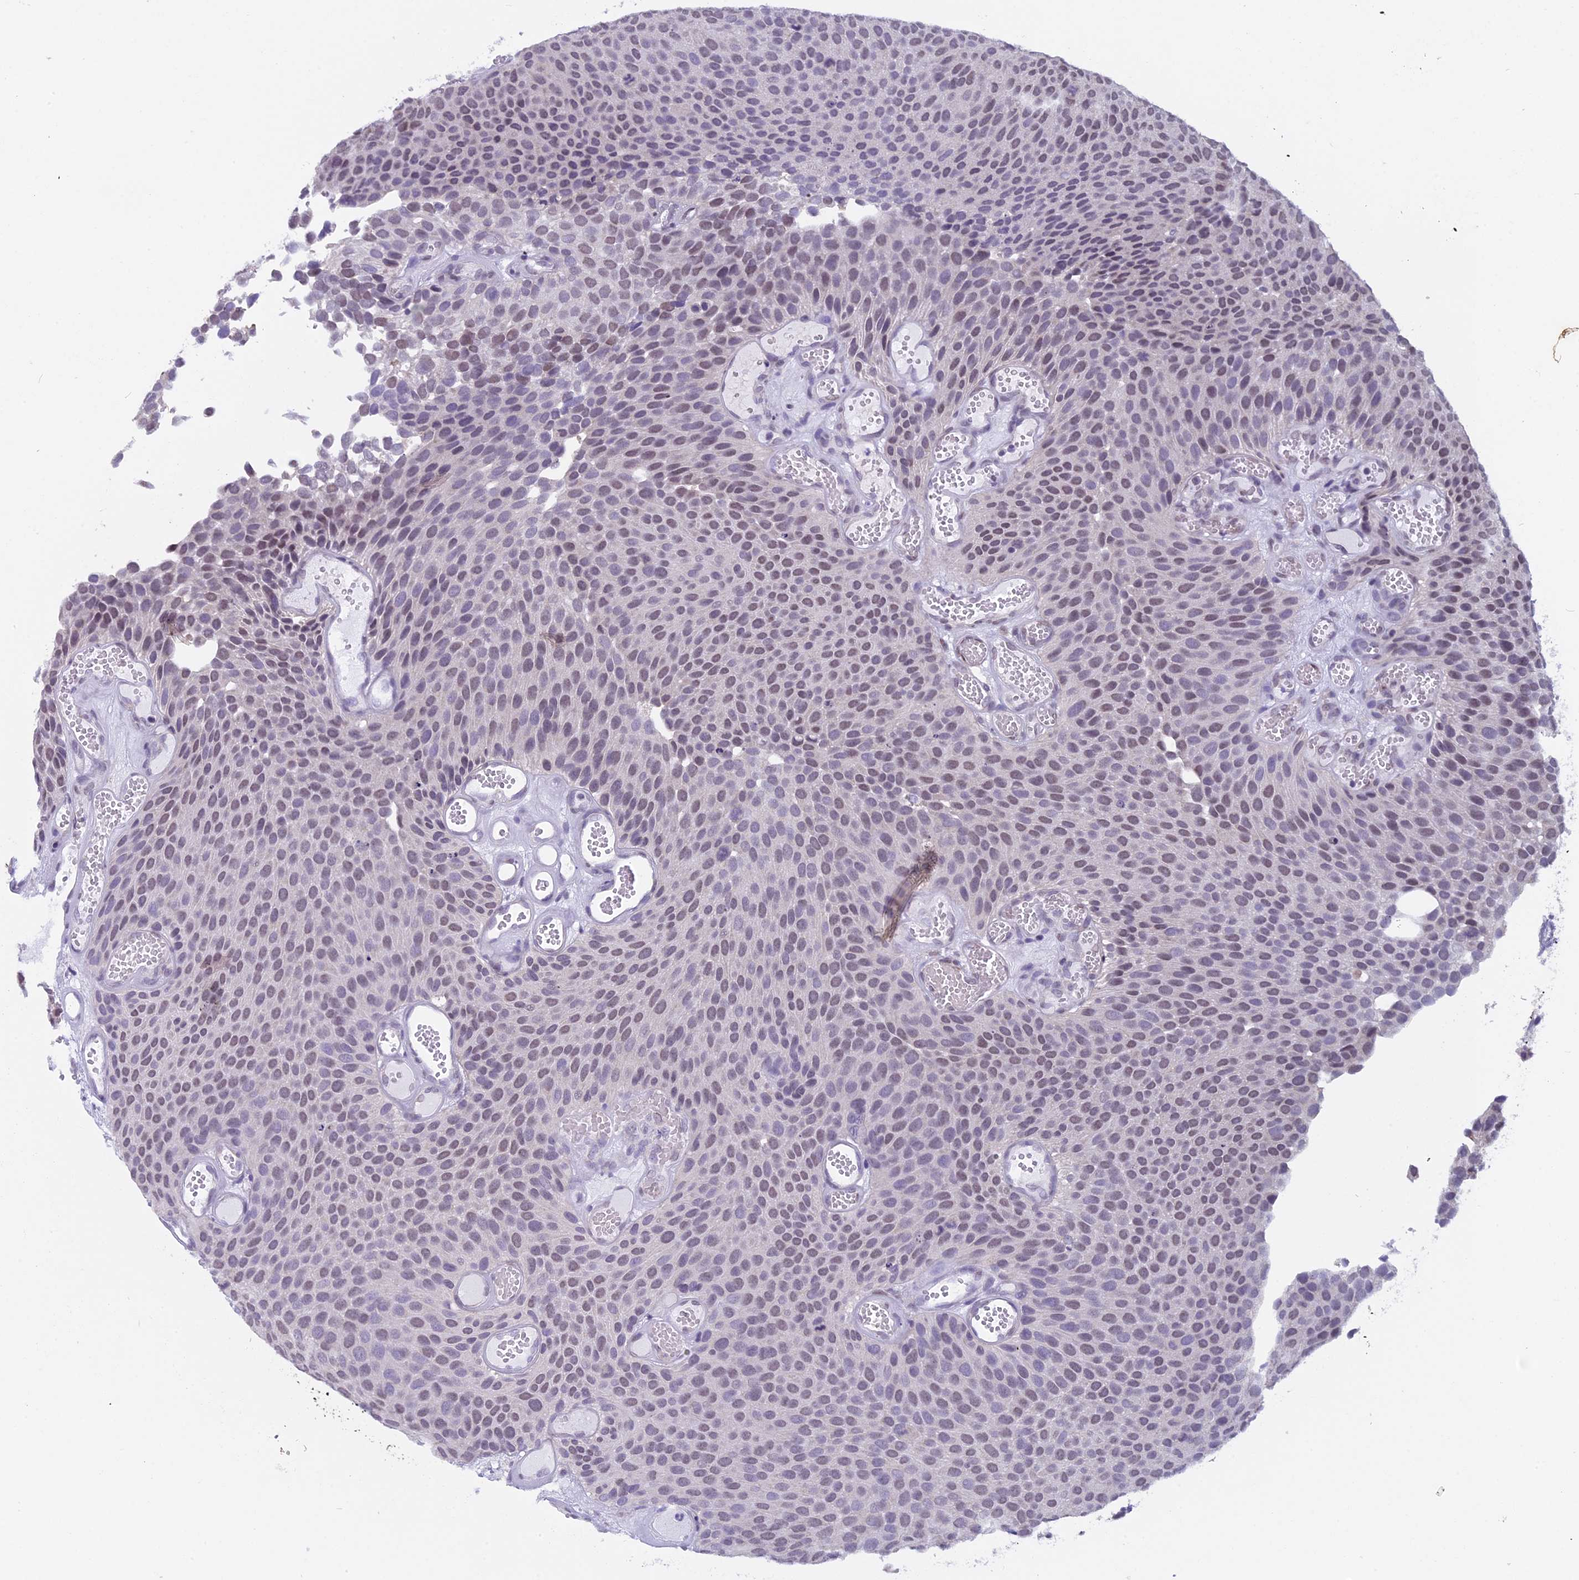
{"staining": {"intensity": "weak", "quantity": "25%-75%", "location": "nuclear"}, "tissue": "urothelial cancer", "cell_type": "Tumor cells", "image_type": "cancer", "snomed": [{"axis": "morphology", "description": "Urothelial carcinoma, Low grade"}, {"axis": "topography", "description": "Urinary bladder"}], "caption": "IHC (DAB (3,3'-diaminobenzidine)) staining of low-grade urothelial carcinoma displays weak nuclear protein expression in about 25%-75% of tumor cells. Nuclei are stained in blue.", "gene": "ZNF317", "patient": {"sex": "male", "age": 89}}